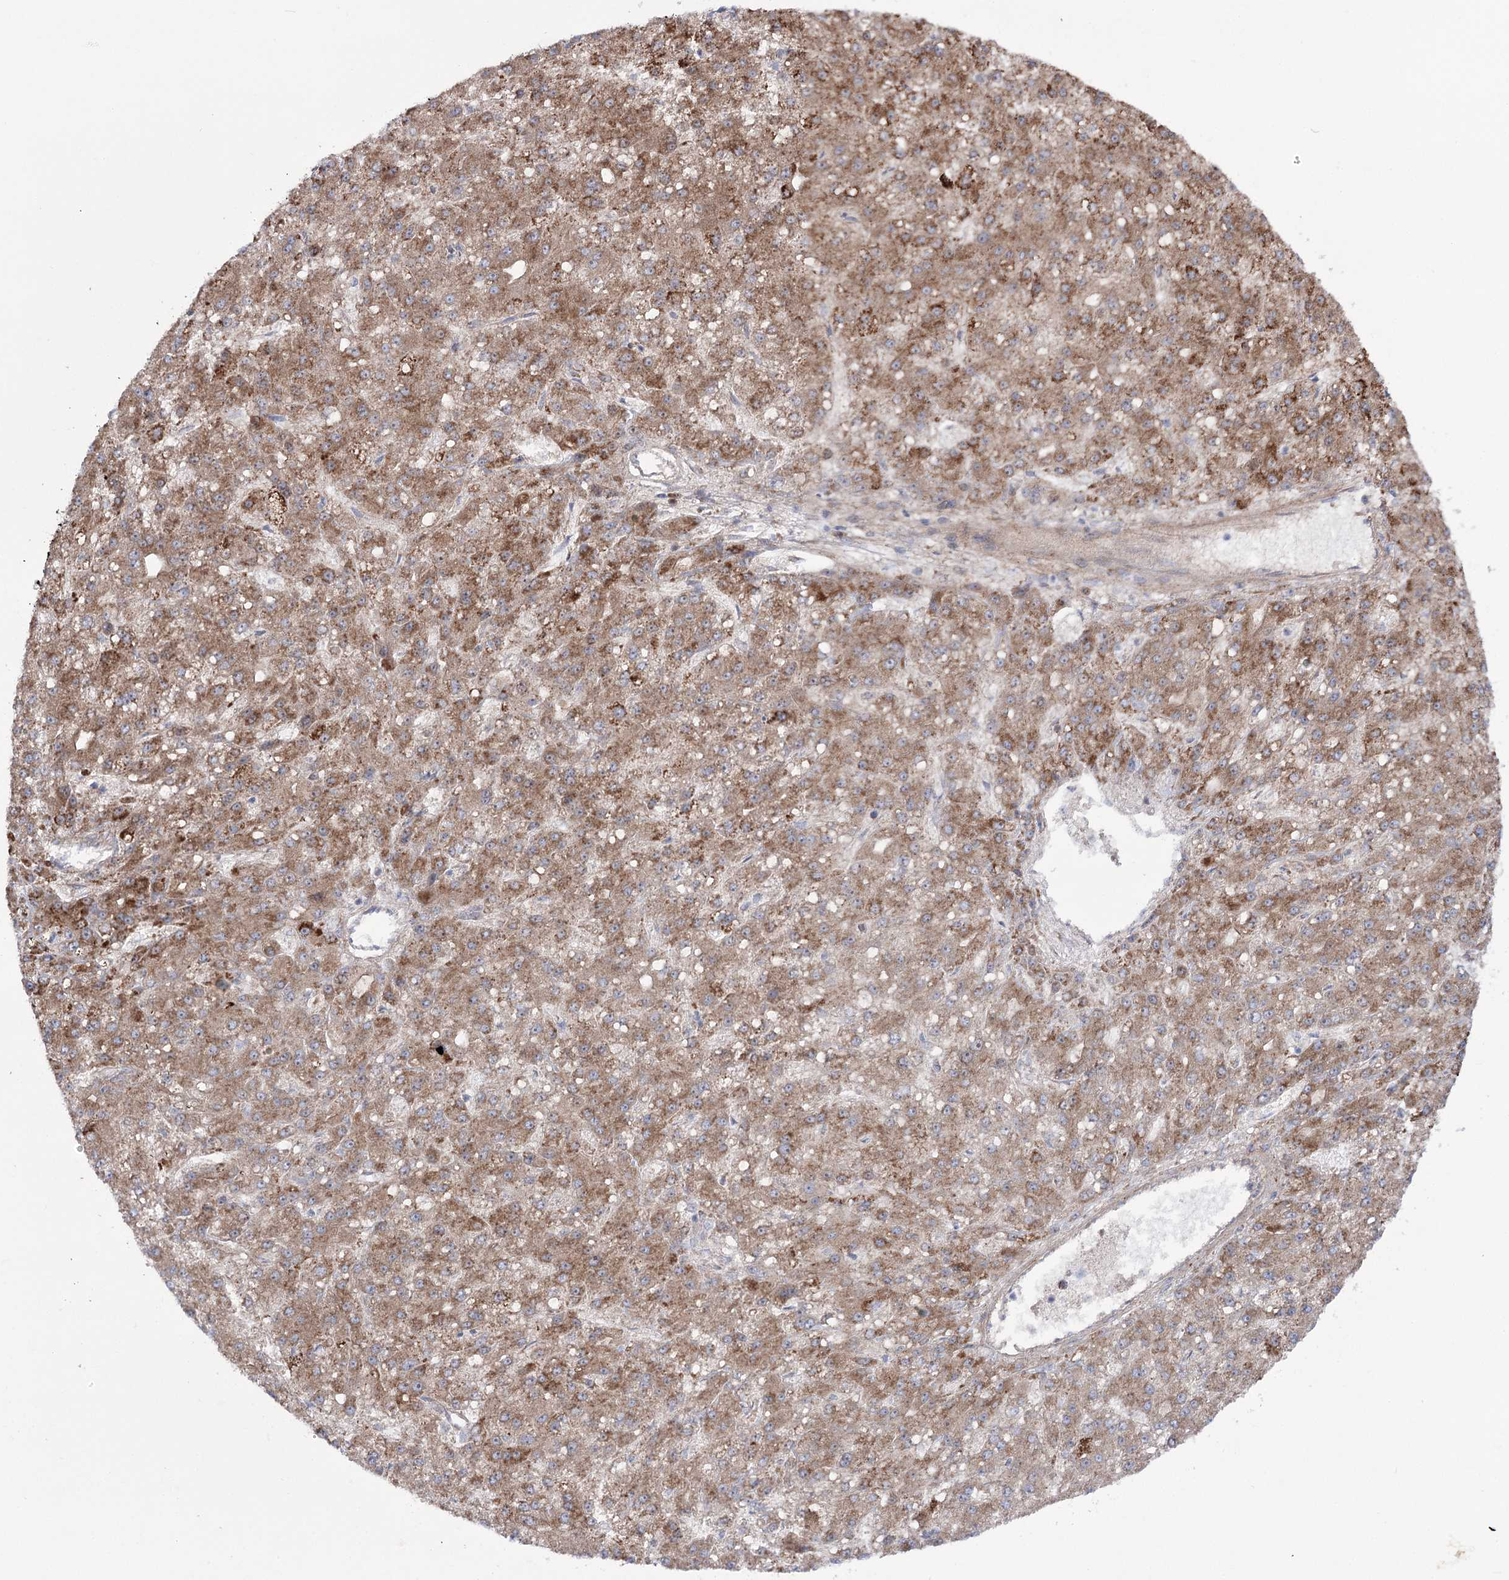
{"staining": {"intensity": "moderate", "quantity": ">75%", "location": "cytoplasmic/membranous"}, "tissue": "liver cancer", "cell_type": "Tumor cells", "image_type": "cancer", "snomed": [{"axis": "morphology", "description": "Carcinoma, Hepatocellular, NOS"}, {"axis": "topography", "description": "Liver"}], "caption": "Tumor cells demonstrate medium levels of moderate cytoplasmic/membranous expression in about >75% of cells in liver hepatocellular carcinoma. (IHC, brightfield microscopy, high magnification).", "gene": "METTL5", "patient": {"sex": "male", "age": 67}}